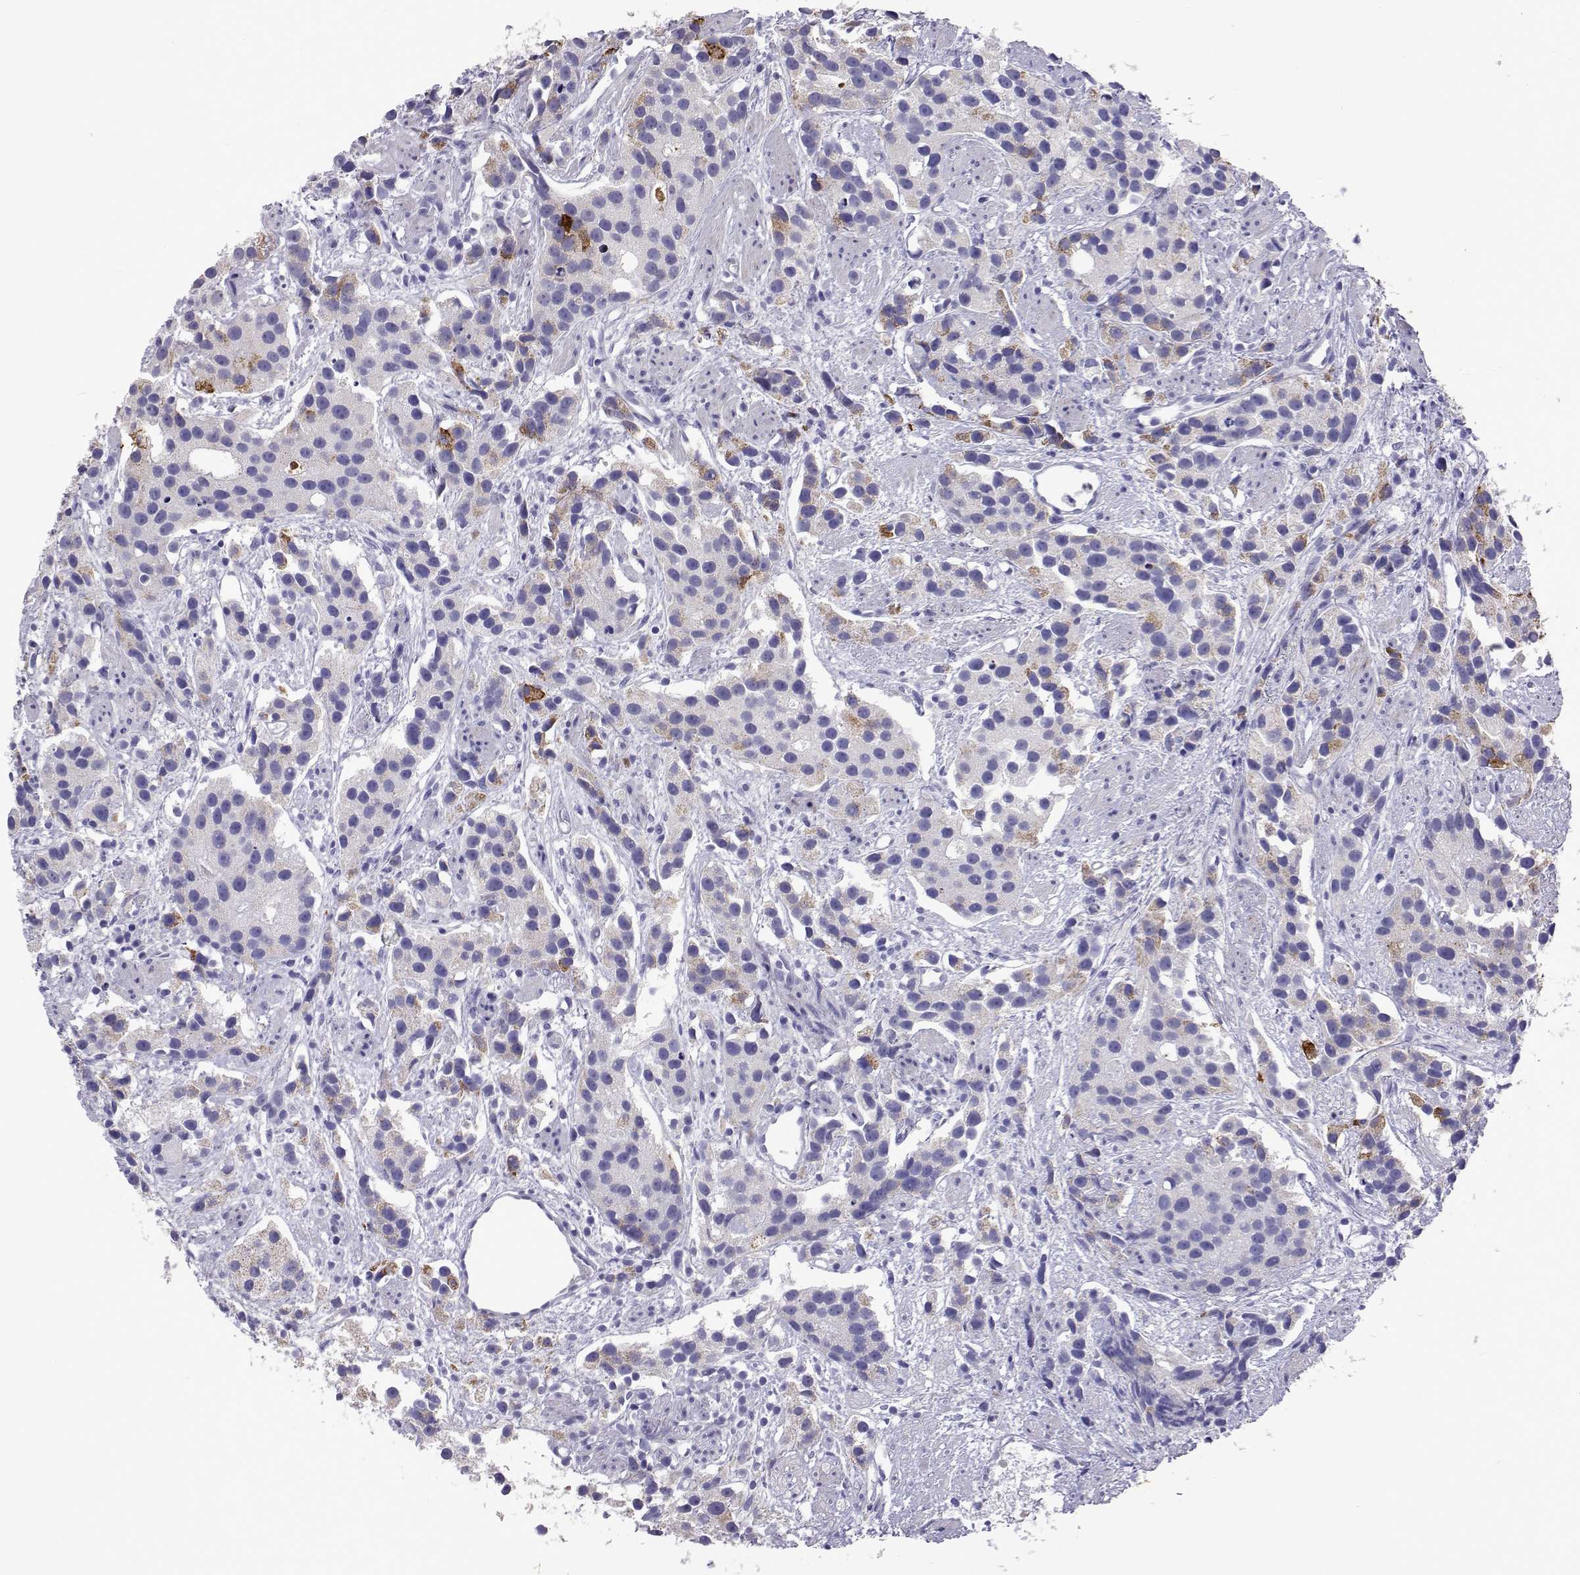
{"staining": {"intensity": "moderate", "quantity": "<25%", "location": "cytoplasmic/membranous"}, "tissue": "prostate cancer", "cell_type": "Tumor cells", "image_type": "cancer", "snomed": [{"axis": "morphology", "description": "Adenocarcinoma, High grade"}, {"axis": "topography", "description": "Prostate"}], "caption": "DAB immunohistochemical staining of prostate cancer (high-grade adenocarcinoma) reveals moderate cytoplasmic/membranous protein expression in about <25% of tumor cells.", "gene": "UMODL1", "patient": {"sex": "male", "age": 68}}